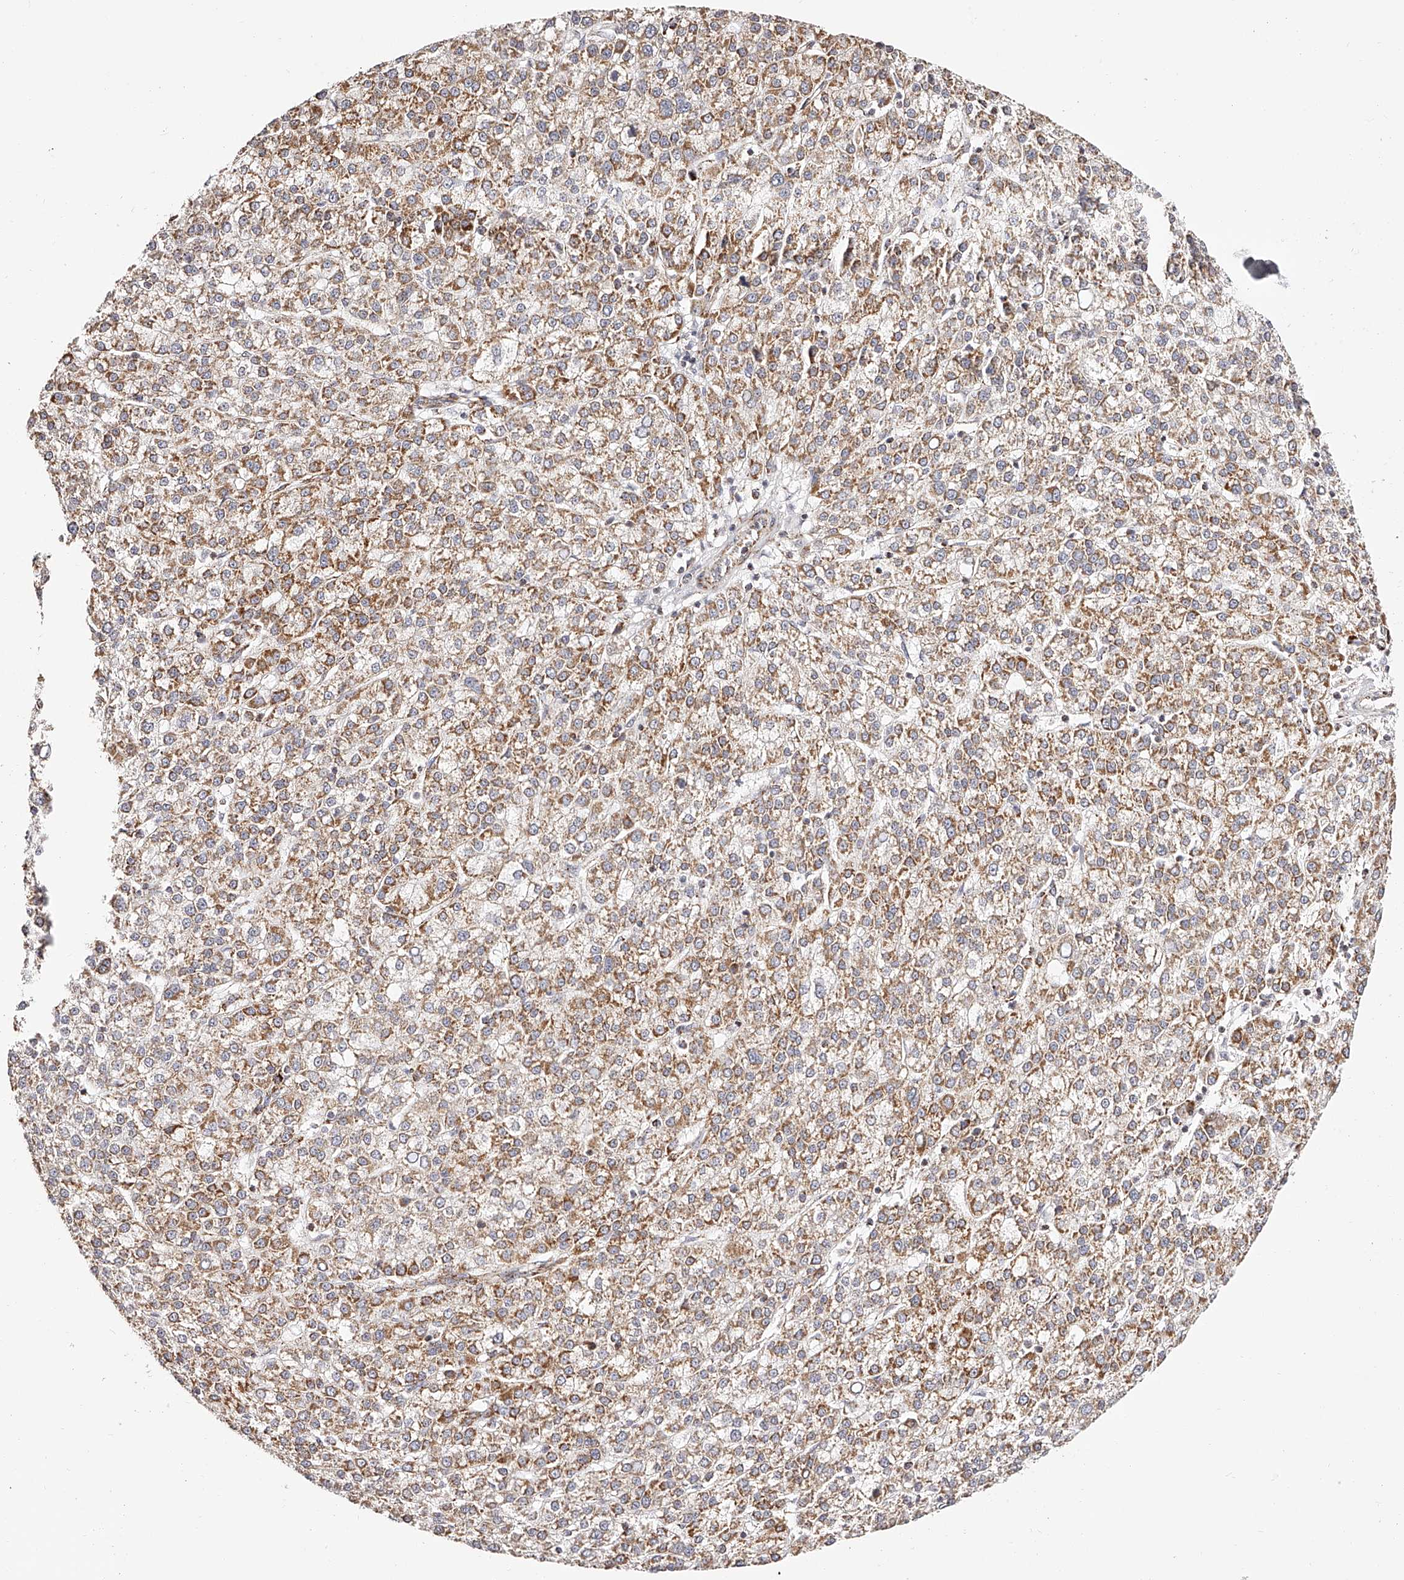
{"staining": {"intensity": "moderate", "quantity": ">75%", "location": "cytoplasmic/membranous"}, "tissue": "liver cancer", "cell_type": "Tumor cells", "image_type": "cancer", "snomed": [{"axis": "morphology", "description": "Carcinoma, Hepatocellular, NOS"}, {"axis": "topography", "description": "Liver"}], "caption": "This histopathology image displays liver cancer stained with immunohistochemistry to label a protein in brown. The cytoplasmic/membranous of tumor cells show moderate positivity for the protein. Nuclei are counter-stained blue.", "gene": "NDUFV3", "patient": {"sex": "female", "age": 58}}